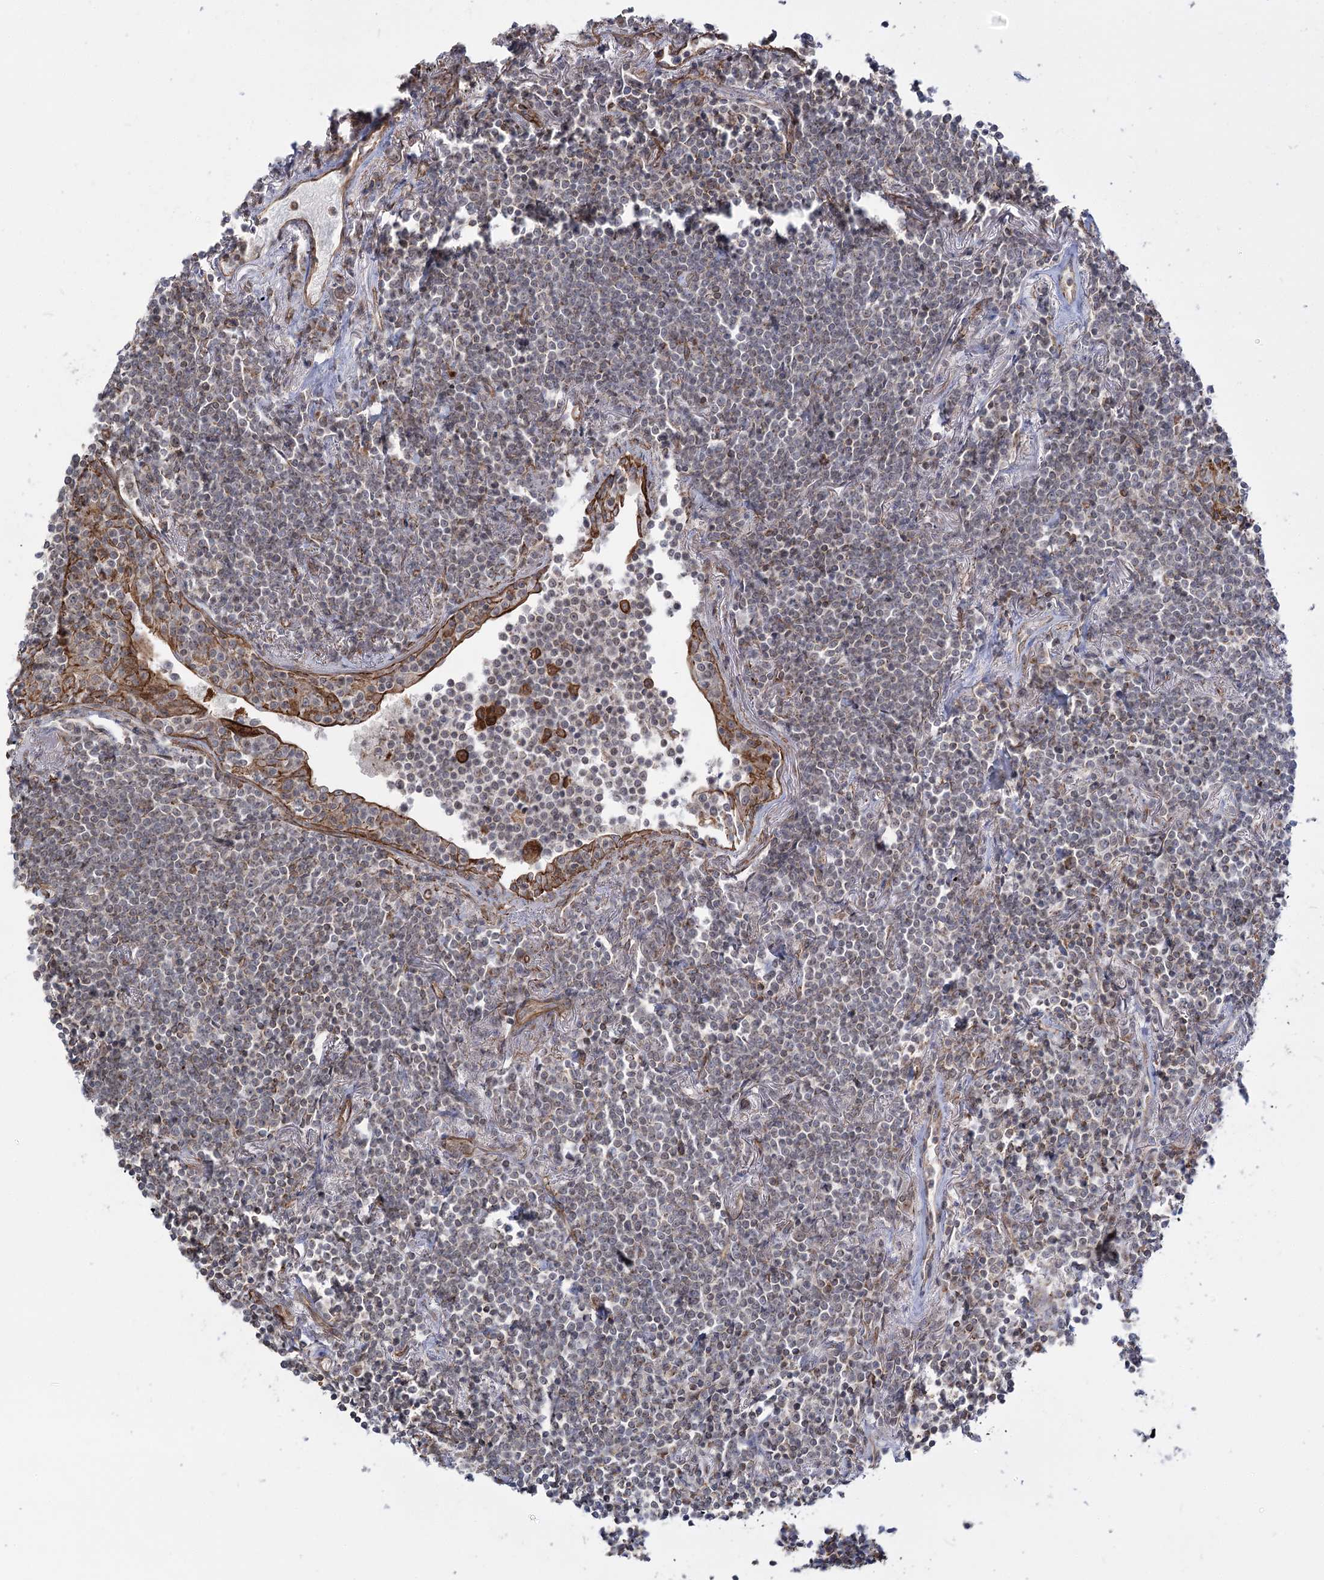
{"staining": {"intensity": "negative", "quantity": "none", "location": "none"}, "tissue": "lymphoma", "cell_type": "Tumor cells", "image_type": "cancer", "snomed": [{"axis": "morphology", "description": "Malignant lymphoma, non-Hodgkin's type, Low grade"}, {"axis": "topography", "description": "Lung"}], "caption": "Tumor cells show no significant expression in lymphoma. Brightfield microscopy of IHC stained with DAB (brown) and hematoxylin (blue), captured at high magnification.", "gene": "SH3BP5L", "patient": {"sex": "female", "age": 71}}